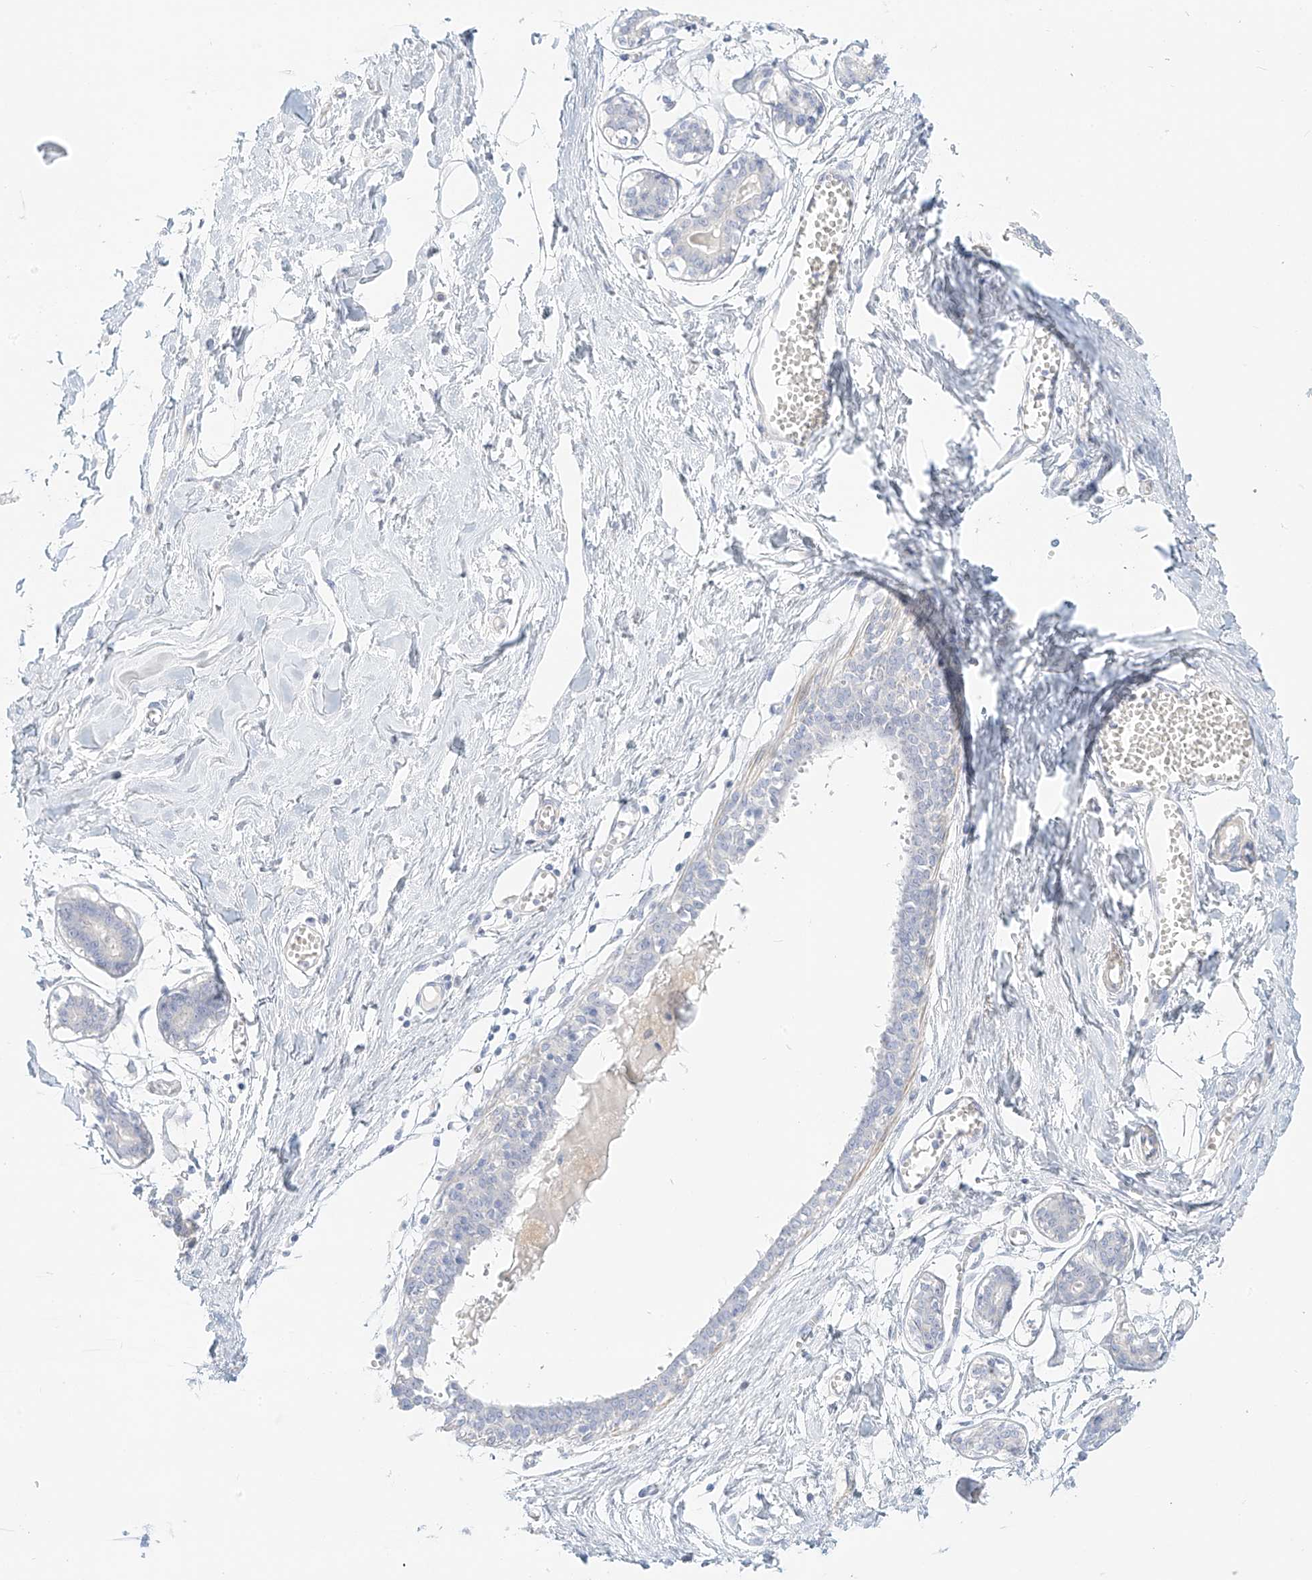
{"staining": {"intensity": "negative", "quantity": "none", "location": "none"}, "tissue": "breast", "cell_type": "Adipocytes", "image_type": "normal", "snomed": [{"axis": "morphology", "description": "Normal tissue, NOS"}, {"axis": "topography", "description": "Breast"}], "caption": "IHC photomicrograph of unremarkable human breast stained for a protein (brown), which shows no staining in adipocytes.", "gene": "ST3GAL5", "patient": {"sex": "female", "age": 27}}